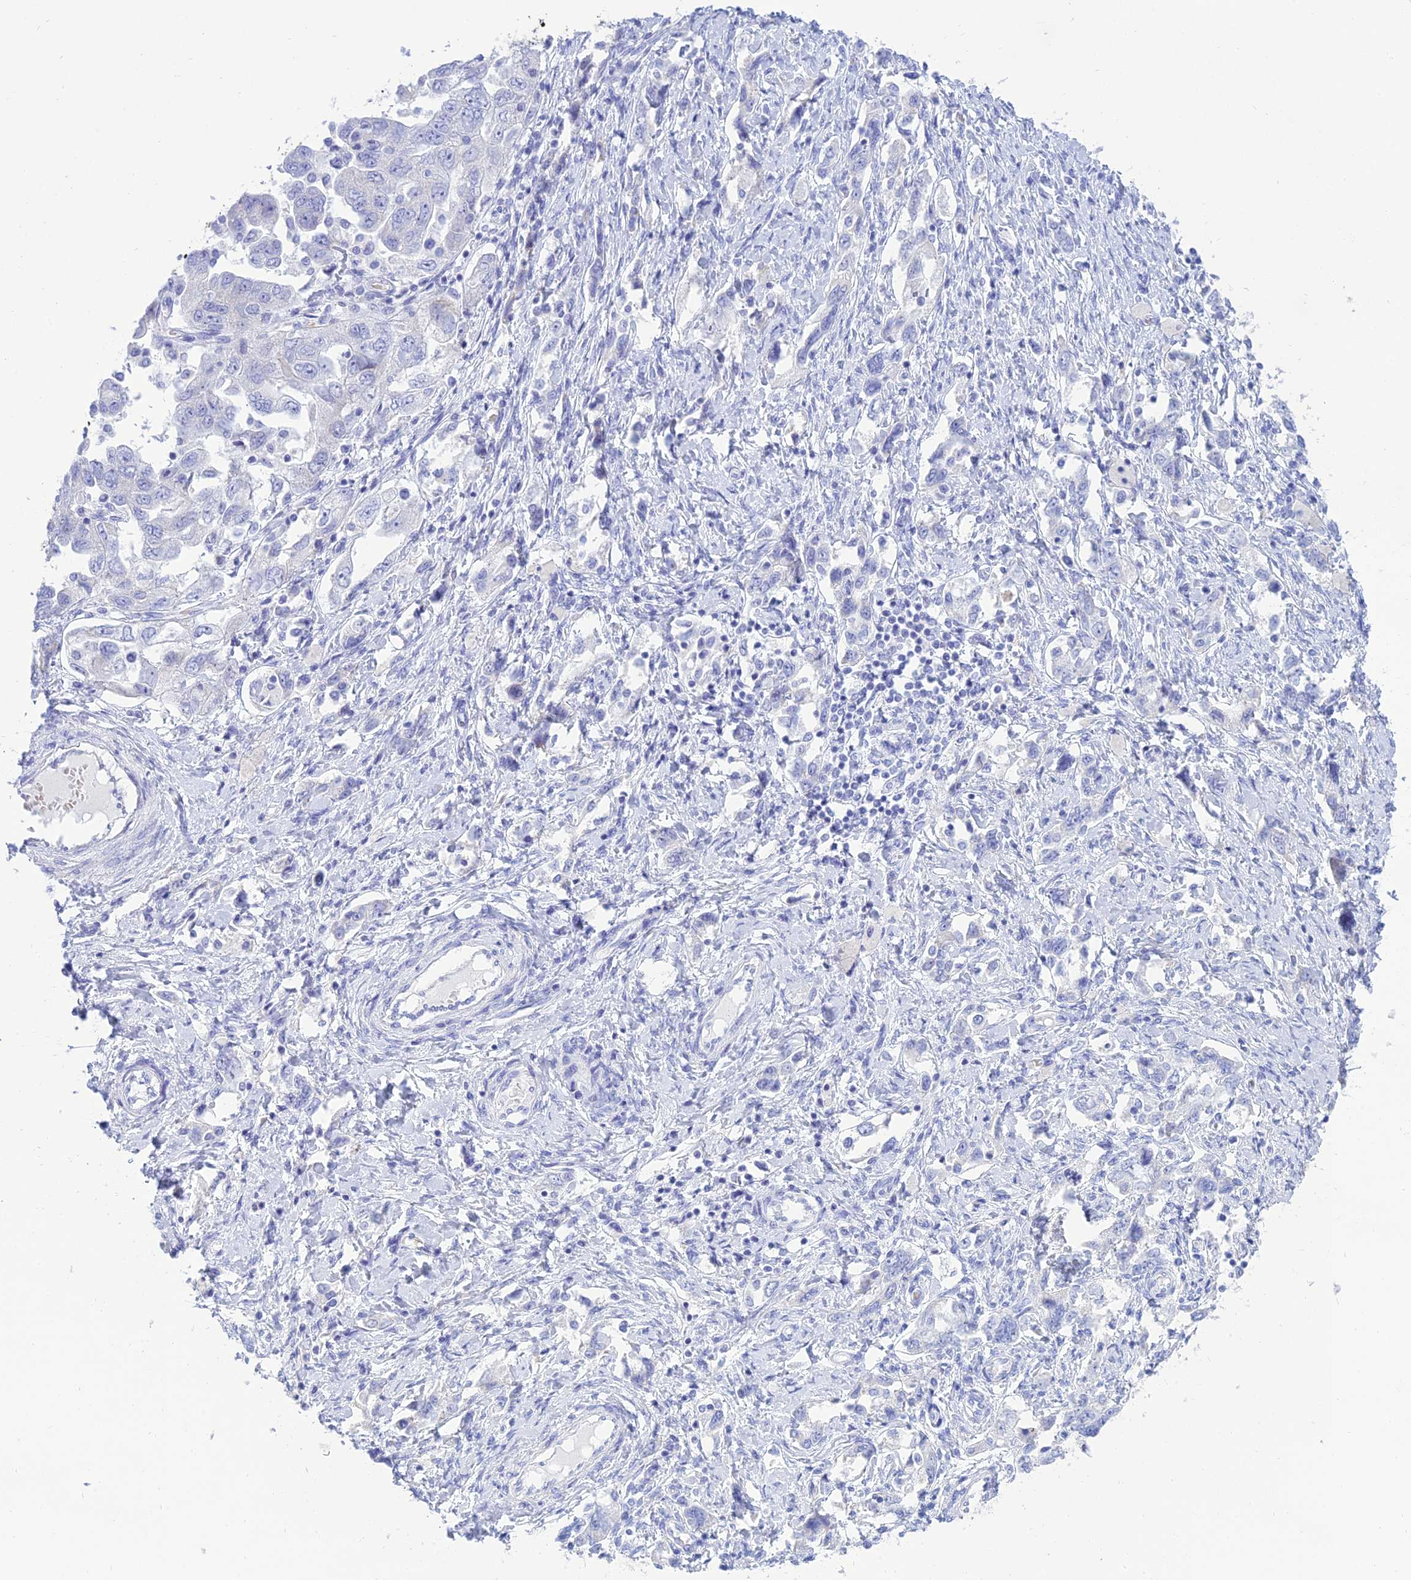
{"staining": {"intensity": "negative", "quantity": "none", "location": "none"}, "tissue": "ovarian cancer", "cell_type": "Tumor cells", "image_type": "cancer", "snomed": [{"axis": "morphology", "description": "Carcinoma, NOS"}, {"axis": "morphology", "description": "Cystadenocarcinoma, serous, NOS"}, {"axis": "topography", "description": "Ovary"}], "caption": "Tumor cells show no significant protein positivity in ovarian cancer.", "gene": "MAL2", "patient": {"sex": "female", "age": 69}}